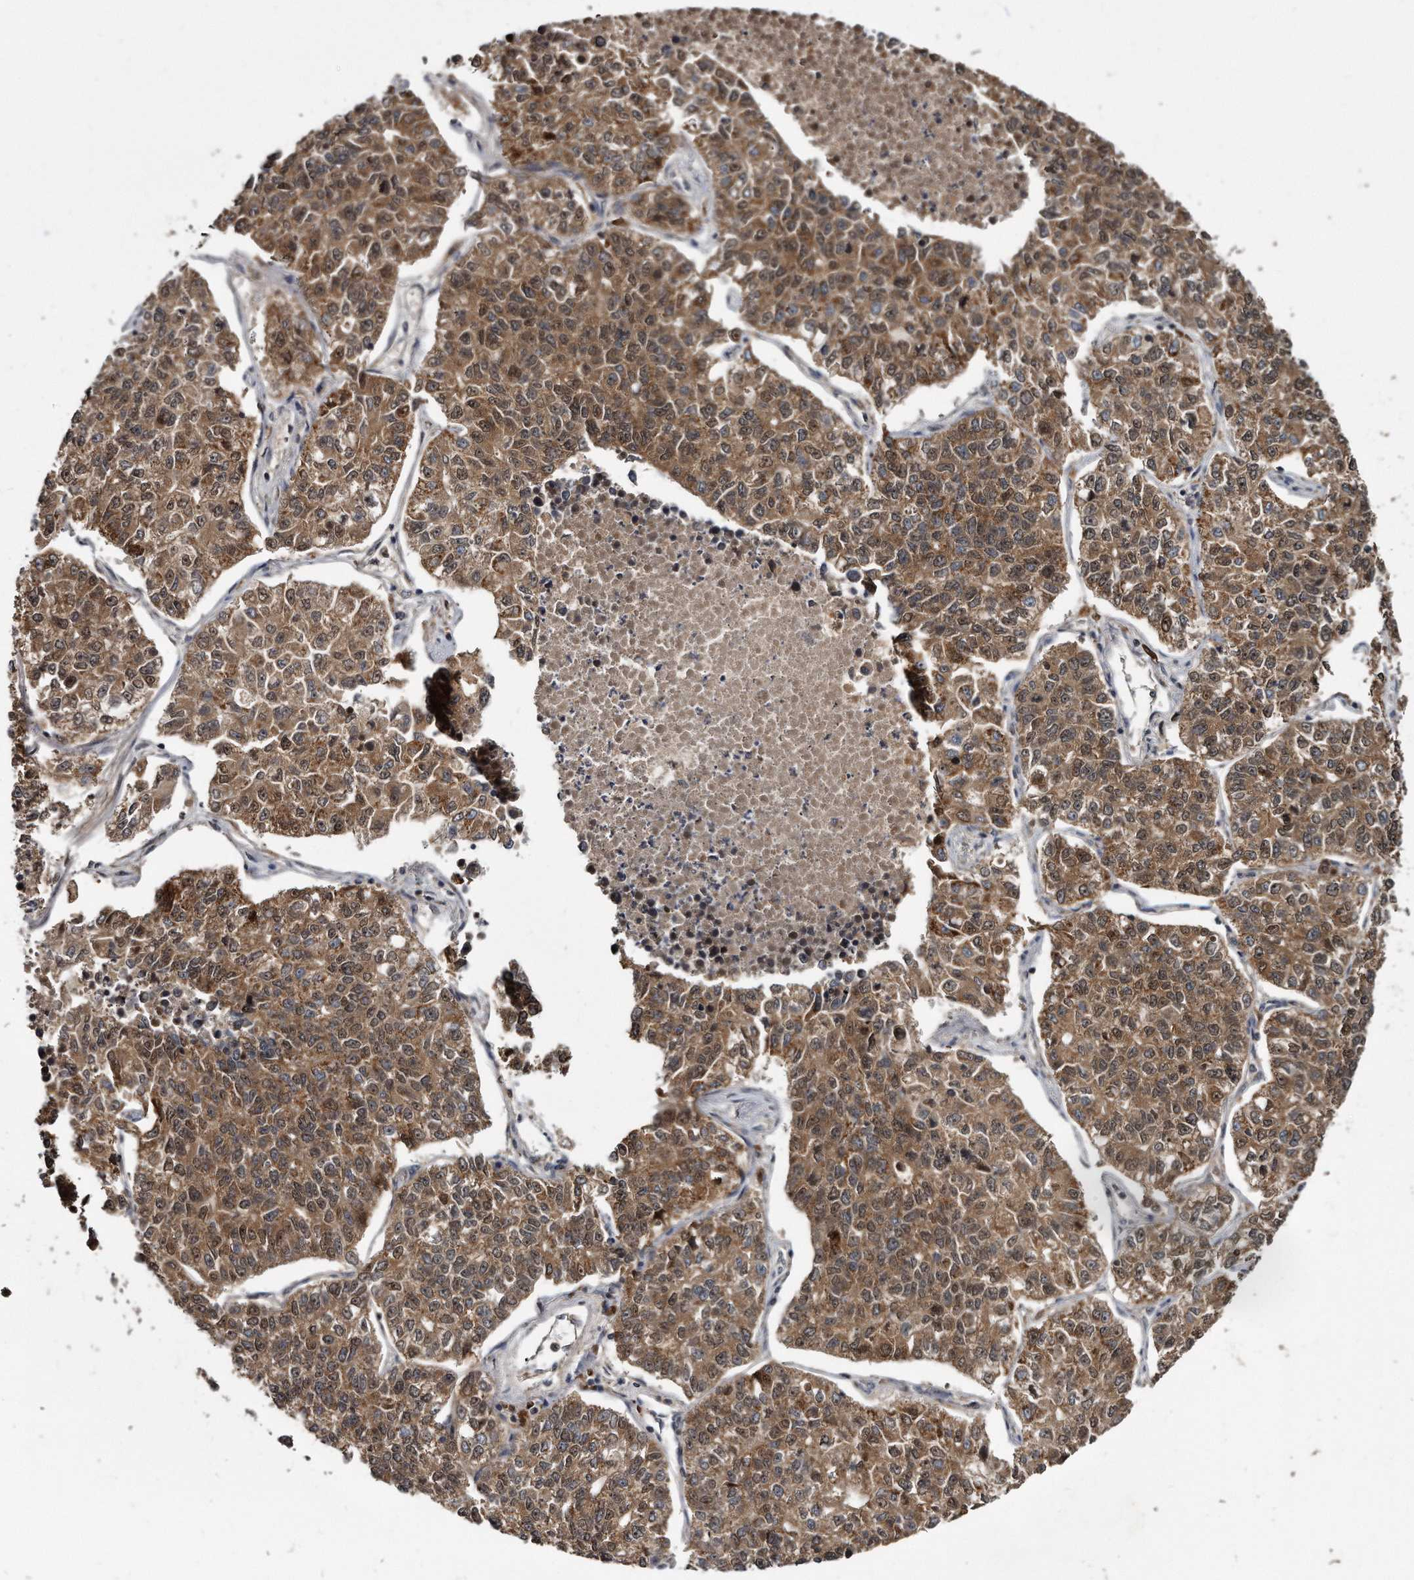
{"staining": {"intensity": "moderate", "quantity": ">75%", "location": "cytoplasmic/membranous,nuclear"}, "tissue": "lung cancer", "cell_type": "Tumor cells", "image_type": "cancer", "snomed": [{"axis": "morphology", "description": "Adenocarcinoma, NOS"}, {"axis": "topography", "description": "Lung"}], "caption": "IHC micrograph of lung cancer stained for a protein (brown), which displays medium levels of moderate cytoplasmic/membranous and nuclear positivity in approximately >75% of tumor cells.", "gene": "FAM136A", "patient": {"sex": "male", "age": 49}}